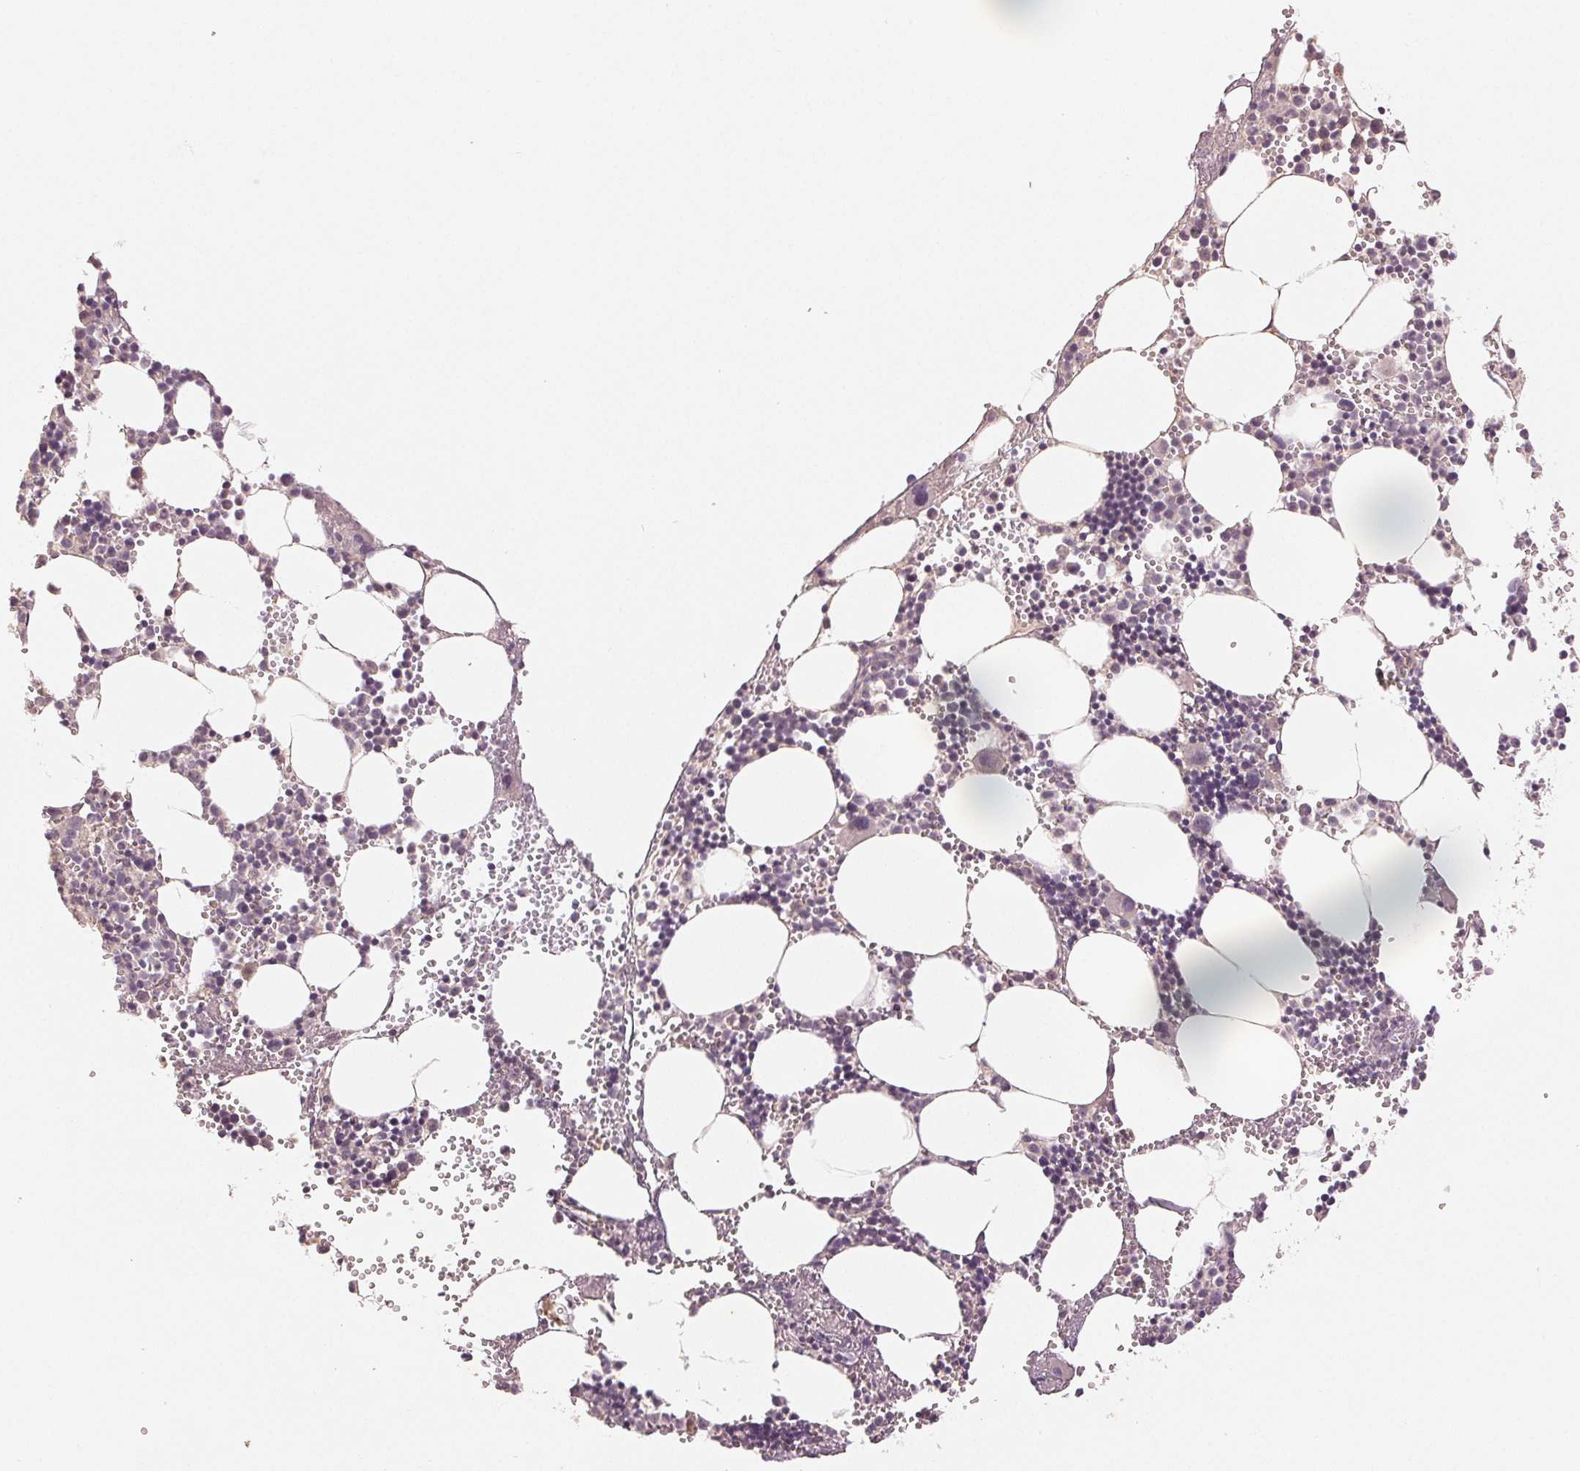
{"staining": {"intensity": "weak", "quantity": "<25%", "location": "nuclear"}, "tissue": "bone marrow", "cell_type": "Hematopoietic cells", "image_type": "normal", "snomed": [{"axis": "morphology", "description": "Normal tissue, NOS"}, {"axis": "topography", "description": "Bone marrow"}], "caption": "Photomicrograph shows no protein positivity in hematopoietic cells of normal bone marrow.", "gene": "COX14", "patient": {"sex": "male", "age": 89}}